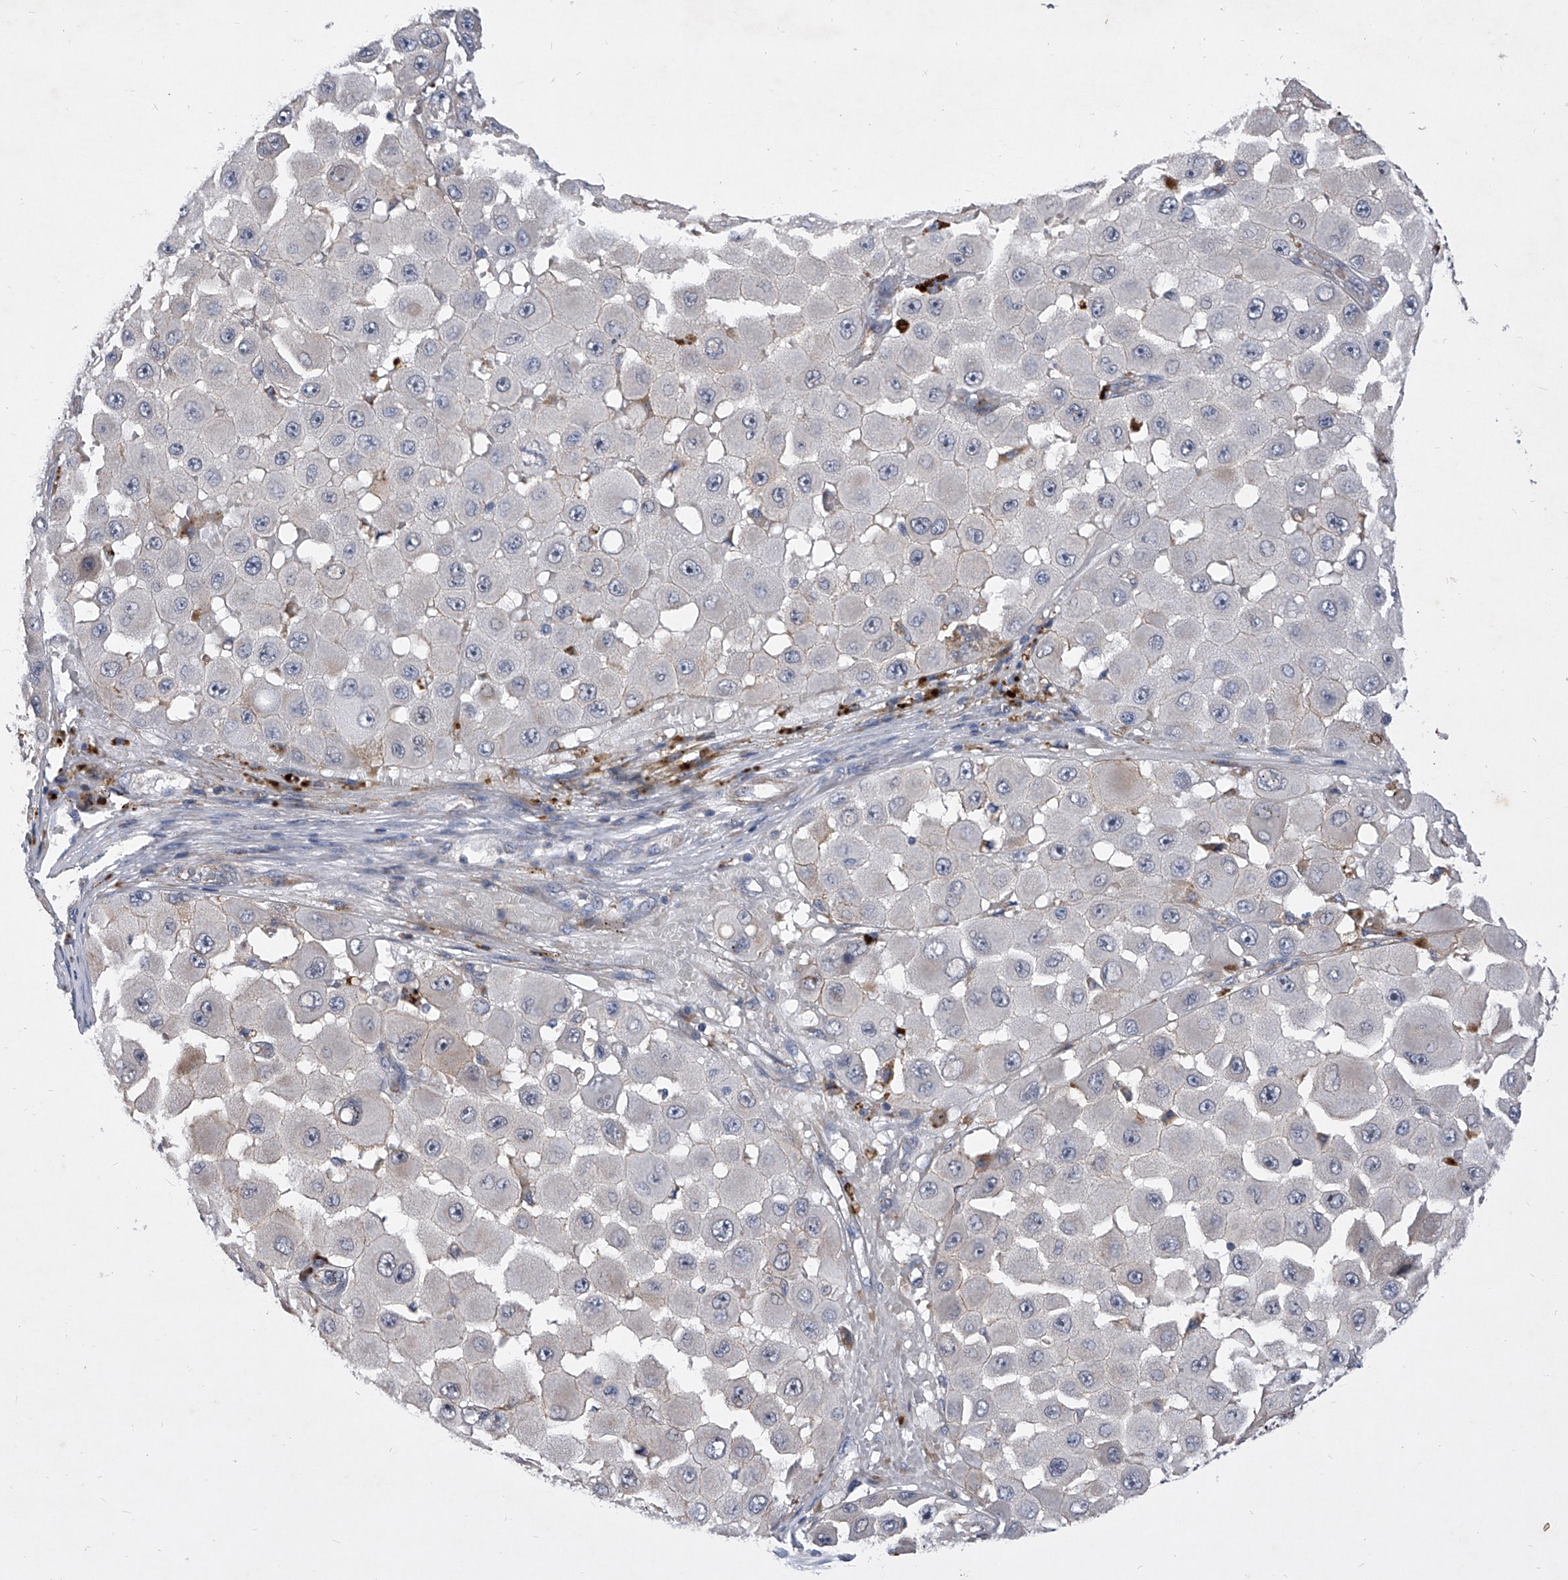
{"staining": {"intensity": "negative", "quantity": "none", "location": "none"}, "tissue": "melanoma", "cell_type": "Tumor cells", "image_type": "cancer", "snomed": [{"axis": "morphology", "description": "Malignant melanoma, NOS"}, {"axis": "topography", "description": "Skin"}], "caption": "Tumor cells show no significant expression in melanoma.", "gene": "MINDY4", "patient": {"sex": "female", "age": 81}}